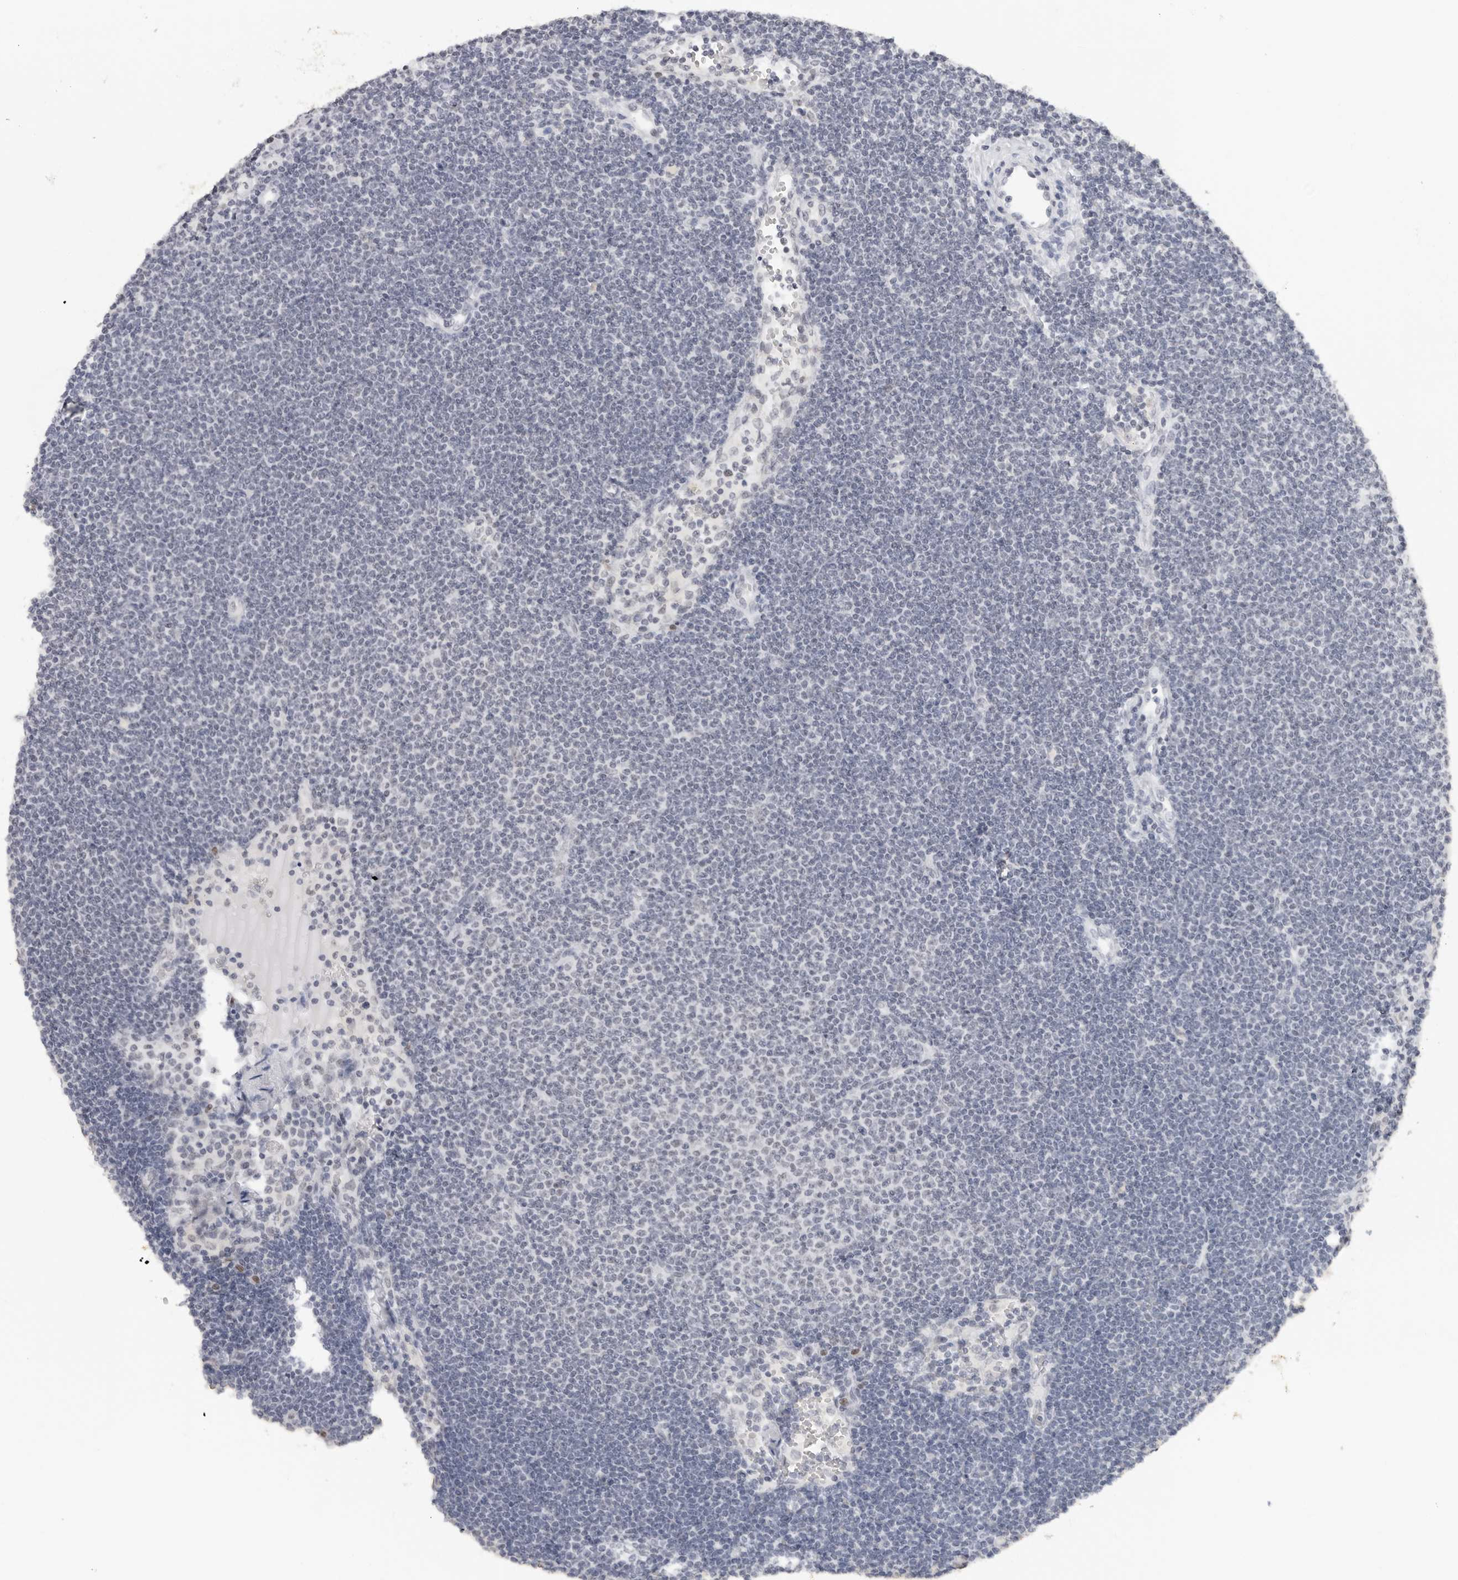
{"staining": {"intensity": "negative", "quantity": "none", "location": "none"}, "tissue": "lymphoma", "cell_type": "Tumor cells", "image_type": "cancer", "snomed": [{"axis": "morphology", "description": "Malignant lymphoma, non-Hodgkin's type, Low grade"}, {"axis": "topography", "description": "Lymph node"}], "caption": "Immunohistochemical staining of malignant lymphoma, non-Hodgkin's type (low-grade) shows no significant positivity in tumor cells. The staining was performed using DAB (3,3'-diaminobenzidine) to visualize the protein expression in brown, while the nuclei were stained in blue with hematoxylin (Magnification: 20x).", "gene": "FLG2", "patient": {"sex": "female", "age": 53}}